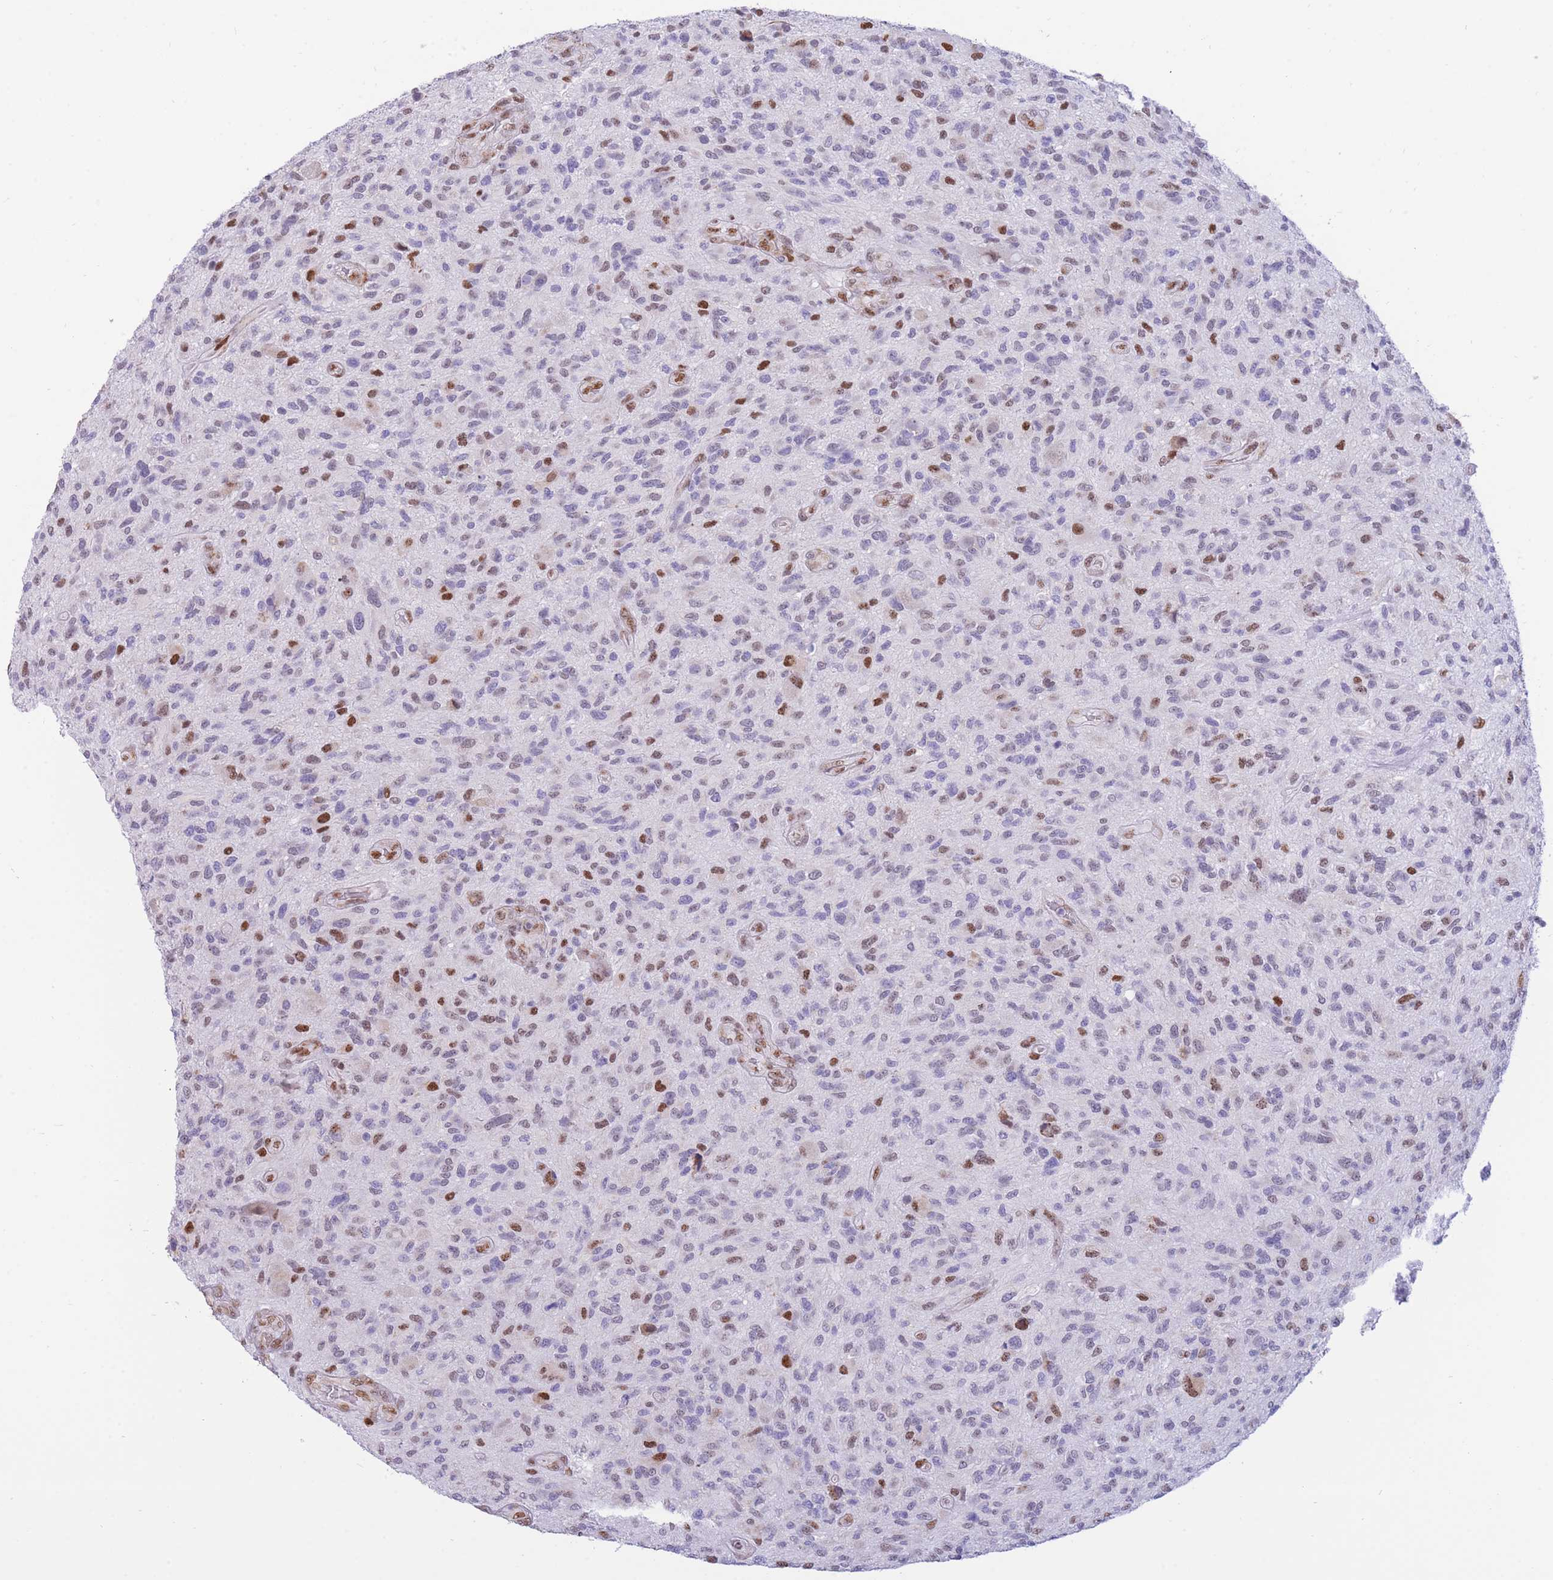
{"staining": {"intensity": "moderate", "quantity": "<25%", "location": "nuclear"}, "tissue": "glioma", "cell_type": "Tumor cells", "image_type": "cancer", "snomed": [{"axis": "morphology", "description": "Glioma, malignant, High grade"}, {"axis": "topography", "description": "Brain"}], "caption": "Protein expression analysis of human glioma reveals moderate nuclear expression in approximately <25% of tumor cells. (Brightfield microscopy of DAB IHC at high magnification).", "gene": "FAM153A", "patient": {"sex": "male", "age": 47}}